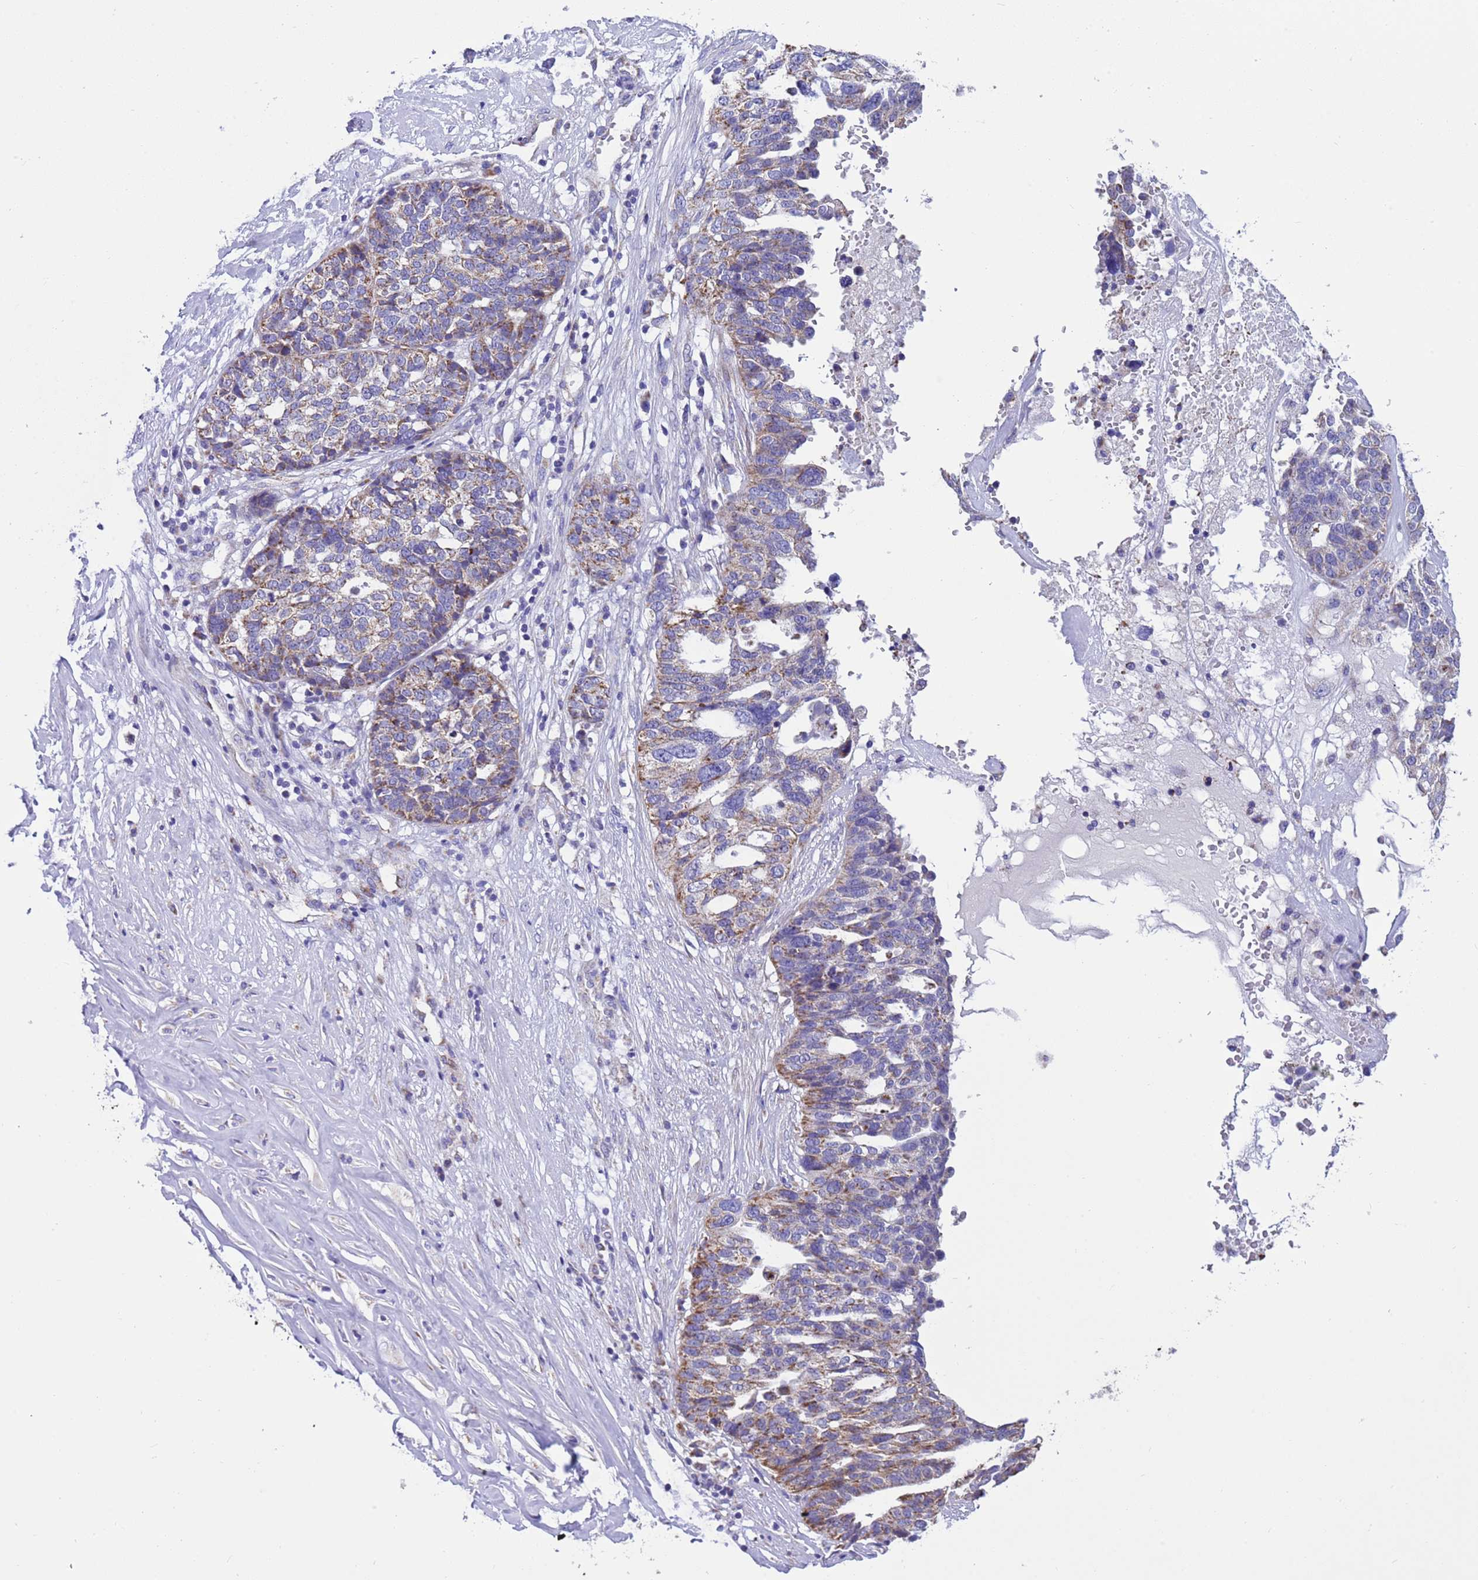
{"staining": {"intensity": "weak", "quantity": "25%-75%", "location": "cytoplasmic/membranous"}, "tissue": "ovarian cancer", "cell_type": "Tumor cells", "image_type": "cancer", "snomed": [{"axis": "morphology", "description": "Cystadenocarcinoma, serous, NOS"}, {"axis": "topography", "description": "Ovary"}], "caption": "A brown stain highlights weak cytoplasmic/membranous expression of a protein in human ovarian cancer (serous cystadenocarcinoma) tumor cells.", "gene": "CCDC191", "patient": {"sex": "female", "age": 59}}